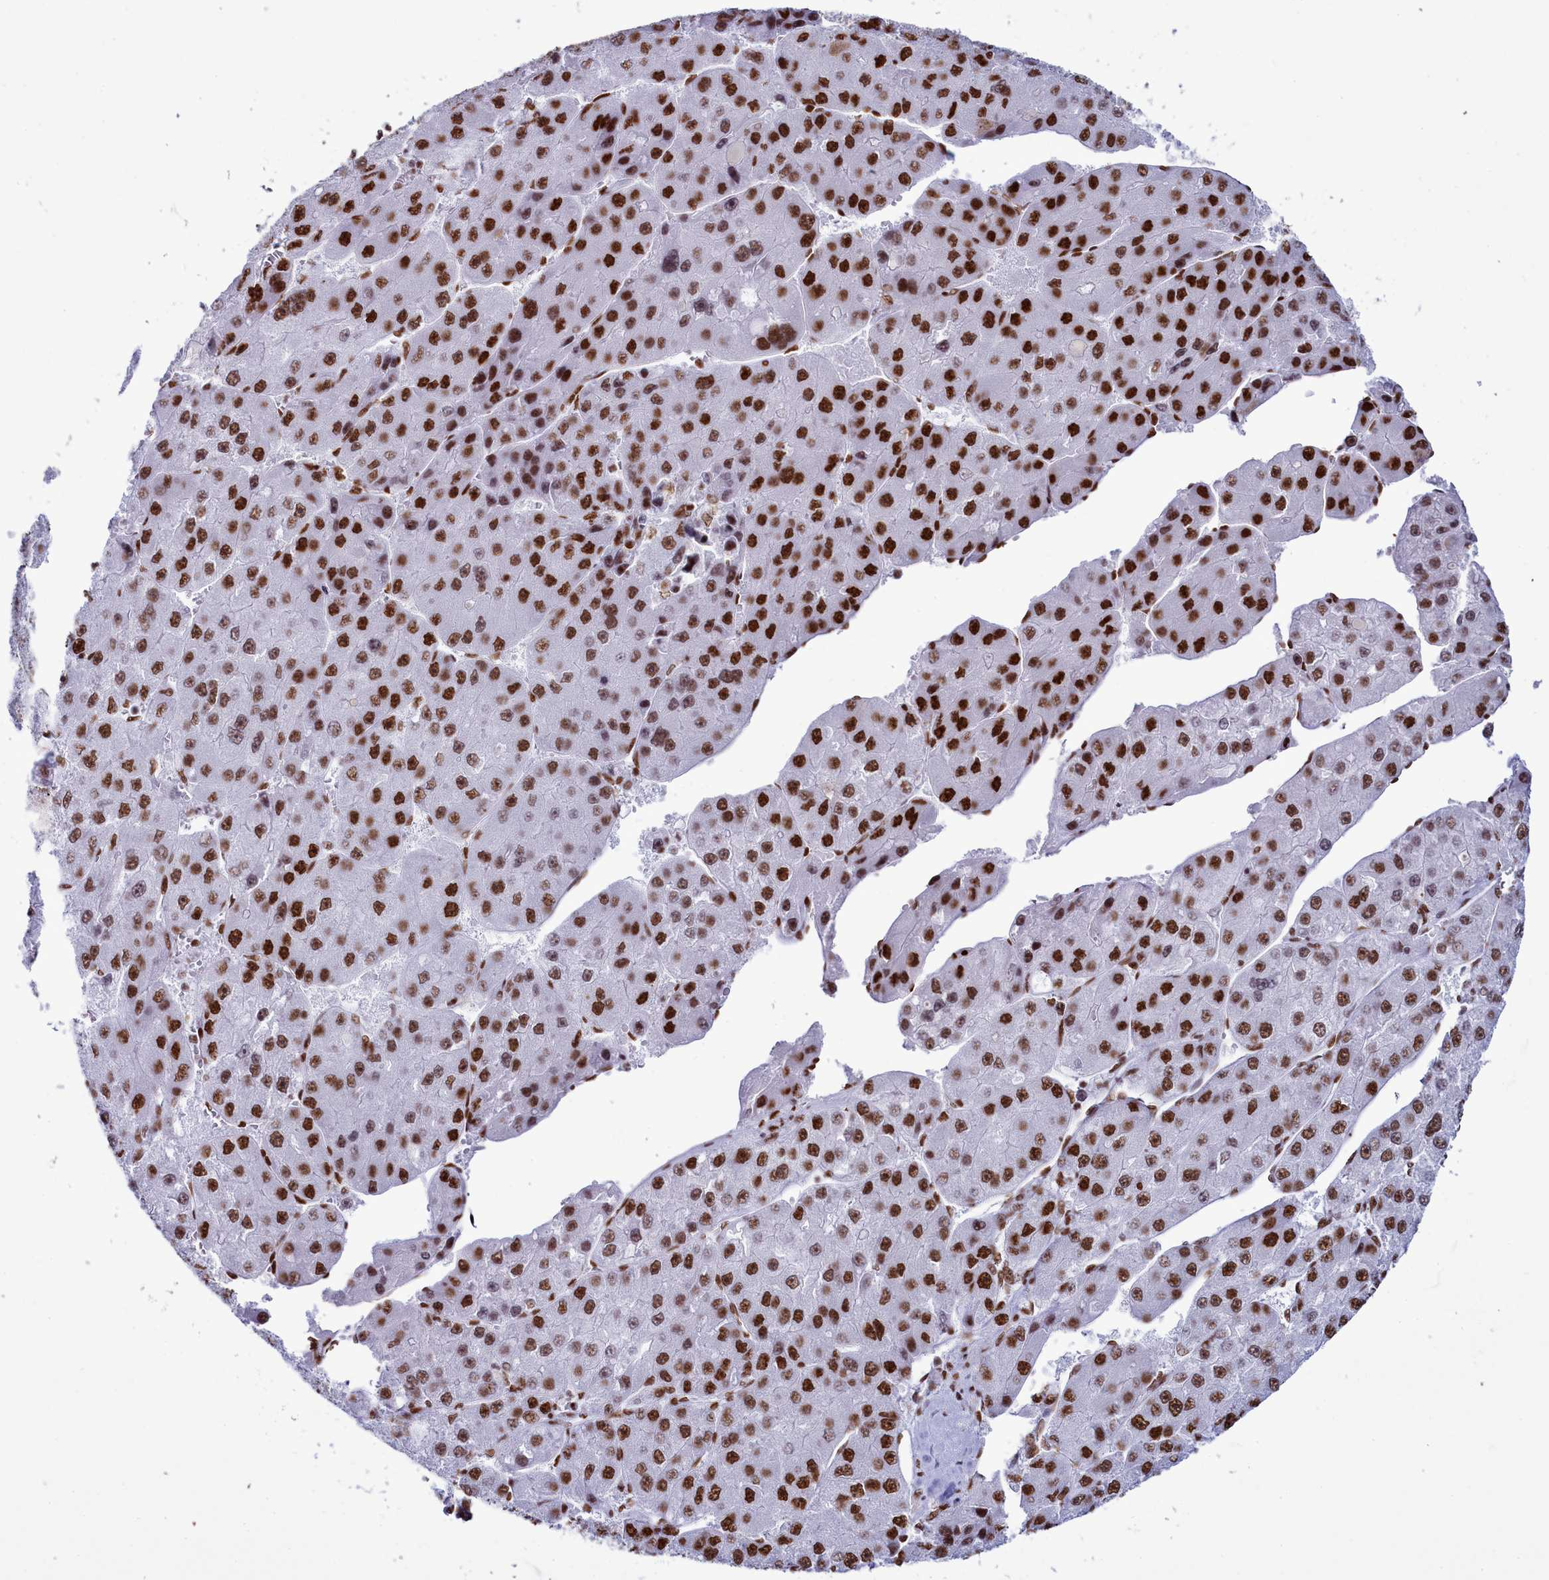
{"staining": {"intensity": "strong", "quantity": ">75%", "location": "nuclear"}, "tissue": "liver cancer", "cell_type": "Tumor cells", "image_type": "cancer", "snomed": [{"axis": "morphology", "description": "Carcinoma, Hepatocellular, NOS"}, {"axis": "topography", "description": "Liver"}], "caption": "A high-resolution histopathology image shows immunohistochemistry staining of hepatocellular carcinoma (liver), which exhibits strong nuclear staining in approximately >75% of tumor cells.", "gene": "RALY", "patient": {"sex": "female", "age": 73}}